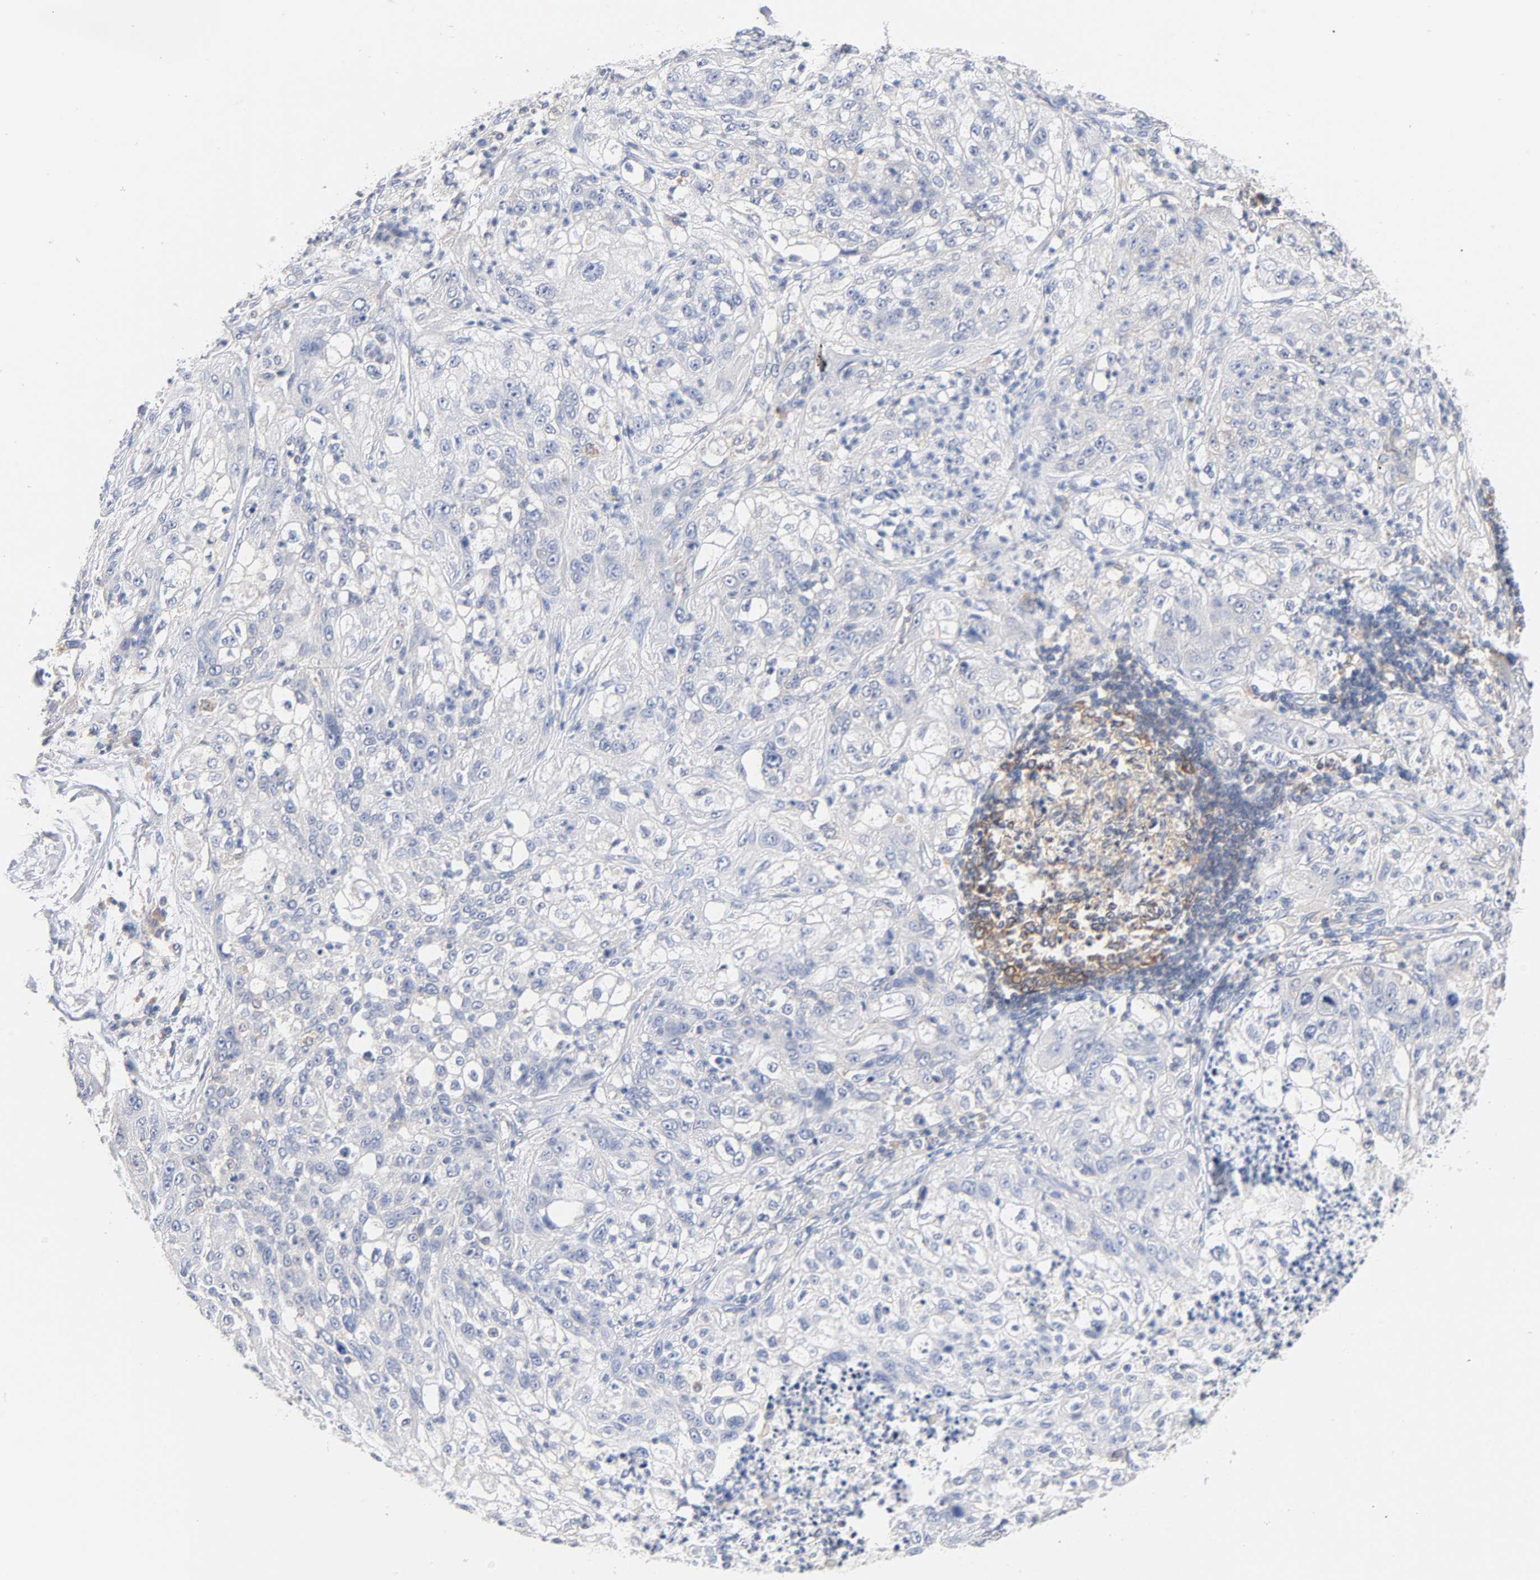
{"staining": {"intensity": "negative", "quantity": "none", "location": "none"}, "tissue": "lung cancer", "cell_type": "Tumor cells", "image_type": "cancer", "snomed": [{"axis": "morphology", "description": "Inflammation, NOS"}, {"axis": "morphology", "description": "Squamous cell carcinoma, NOS"}, {"axis": "topography", "description": "Lymph node"}, {"axis": "topography", "description": "Soft tissue"}, {"axis": "topography", "description": "Lung"}], "caption": "Protein analysis of lung cancer shows no significant staining in tumor cells.", "gene": "MALT1", "patient": {"sex": "male", "age": 66}}